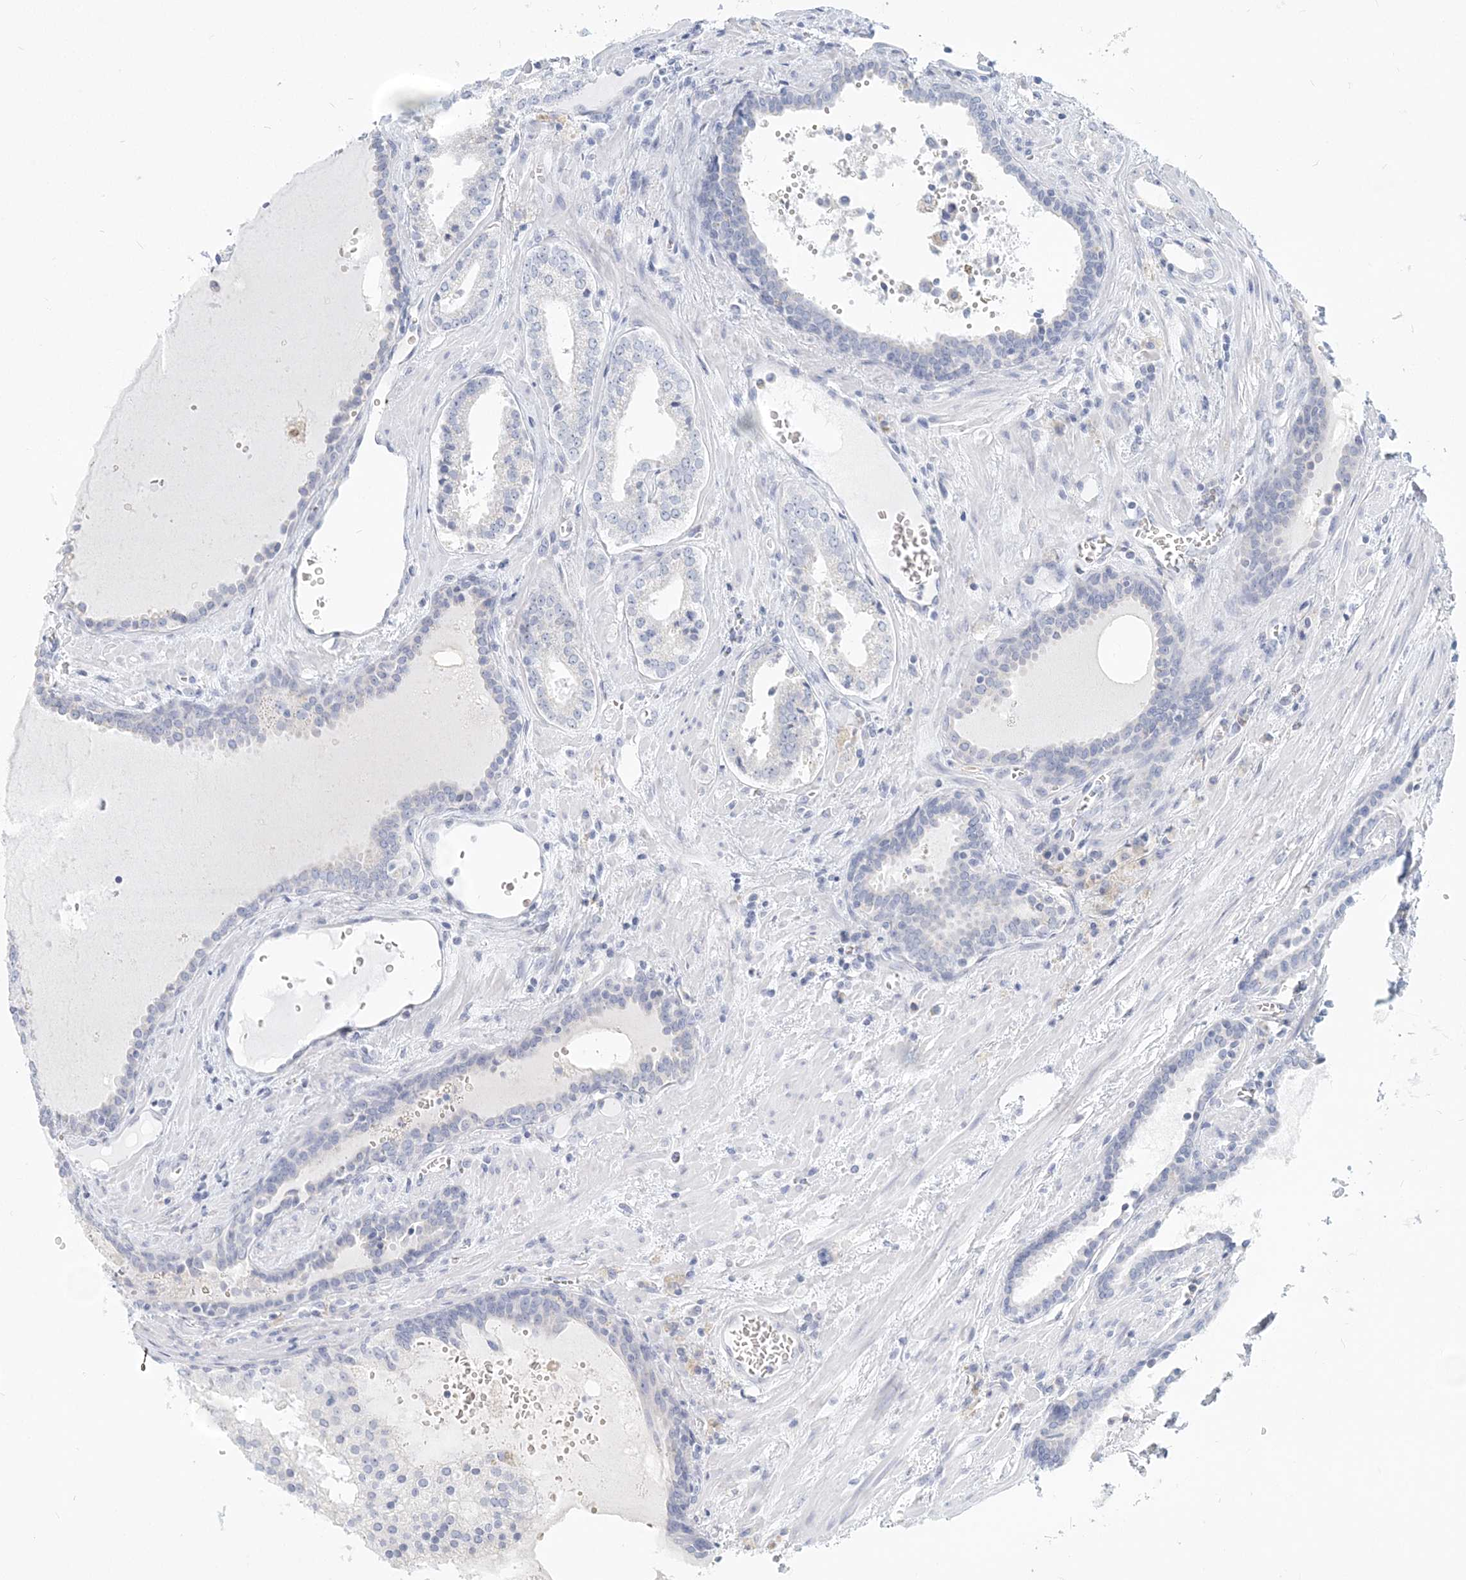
{"staining": {"intensity": "negative", "quantity": "none", "location": "none"}, "tissue": "prostate cancer", "cell_type": "Tumor cells", "image_type": "cancer", "snomed": [{"axis": "morphology", "description": "Adenocarcinoma, High grade"}, {"axis": "topography", "description": "Prostate"}], "caption": "High power microscopy histopathology image of an immunohistochemistry (IHC) micrograph of high-grade adenocarcinoma (prostate), revealing no significant expression in tumor cells.", "gene": "CSN1S1", "patient": {"sex": "male", "age": 68}}